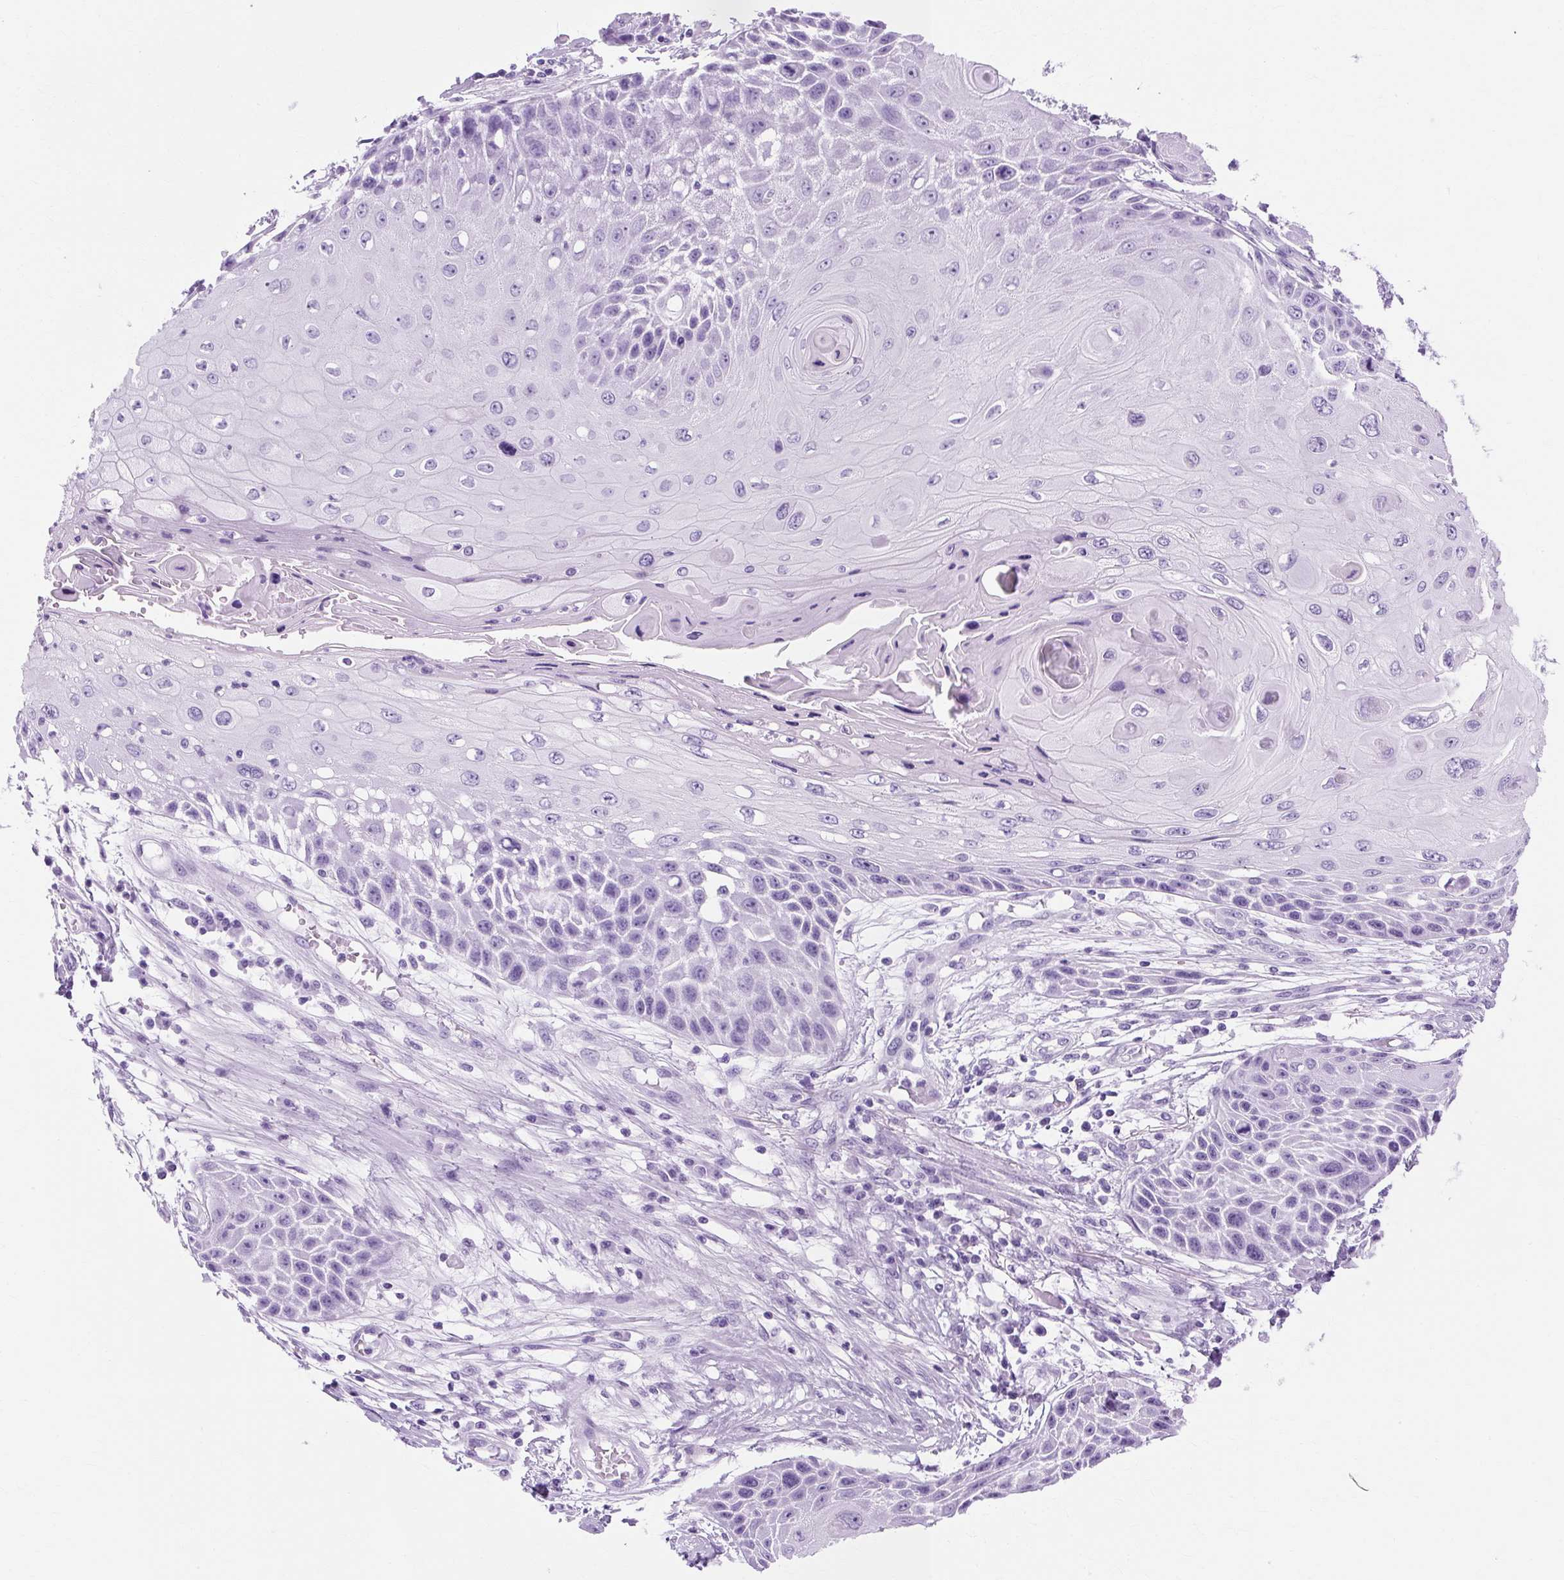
{"staining": {"intensity": "negative", "quantity": "none", "location": "none"}, "tissue": "skin cancer", "cell_type": "Tumor cells", "image_type": "cancer", "snomed": [{"axis": "morphology", "description": "Squamous cell carcinoma, NOS"}, {"axis": "topography", "description": "Skin"}, {"axis": "topography", "description": "Vulva"}], "caption": "A micrograph of human skin cancer (squamous cell carcinoma) is negative for staining in tumor cells.", "gene": "RYBP", "patient": {"sex": "female", "age": 44}}